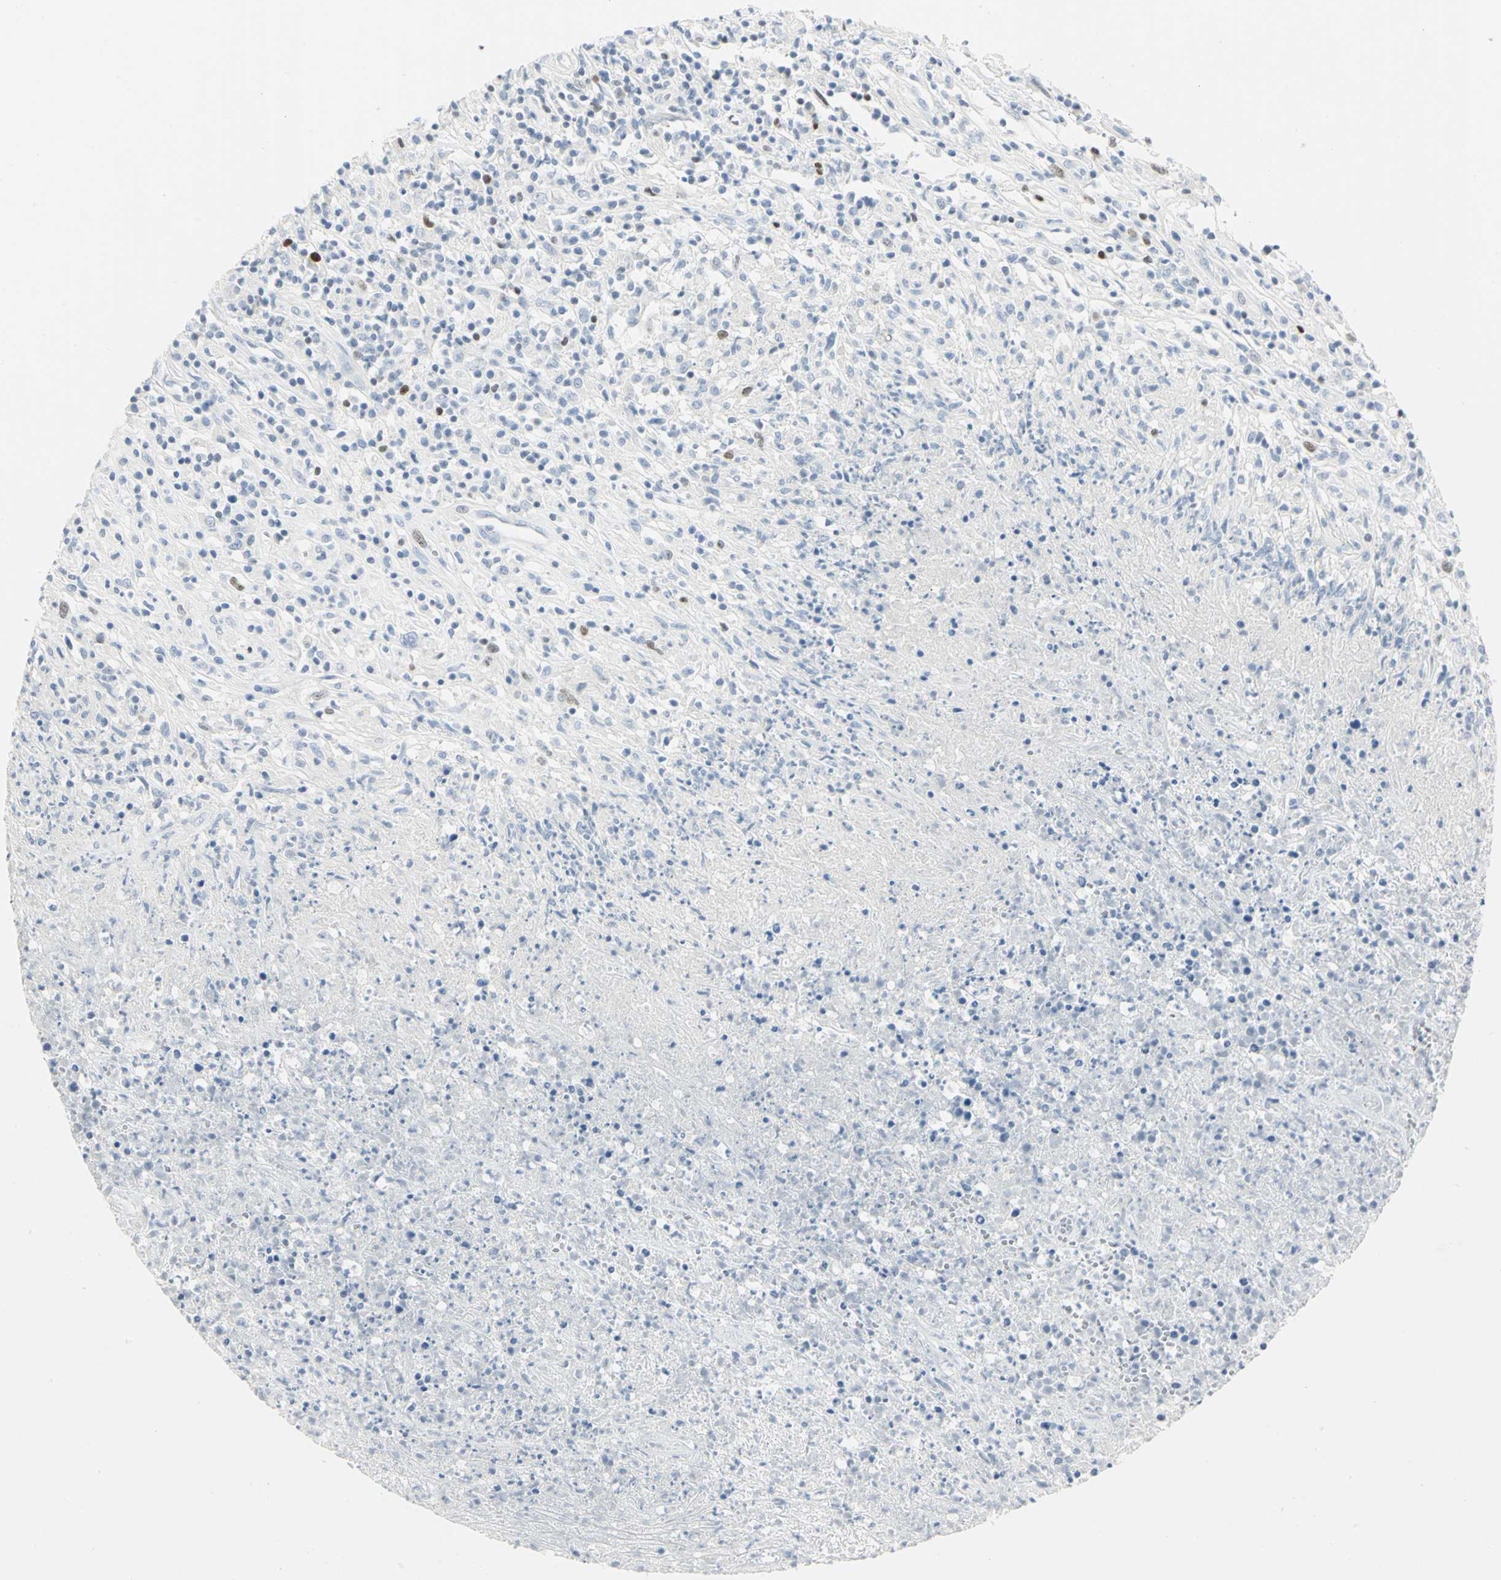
{"staining": {"intensity": "strong", "quantity": "25%-75%", "location": "nuclear"}, "tissue": "lymphoma", "cell_type": "Tumor cells", "image_type": "cancer", "snomed": [{"axis": "morphology", "description": "Malignant lymphoma, non-Hodgkin's type, High grade"}, {"axis": "topography", "description": "Lymph node"}], "caption": "Strong nuclear positivity is identified in about 25%-75% of tumor cells in lymphoma. Using DAB (brown) and hematoxylin (blue) stains, captured at high magnification using brightfield microscopy.", "gene": "HELLS", "patient": {"sex": "female", "age": 84}}